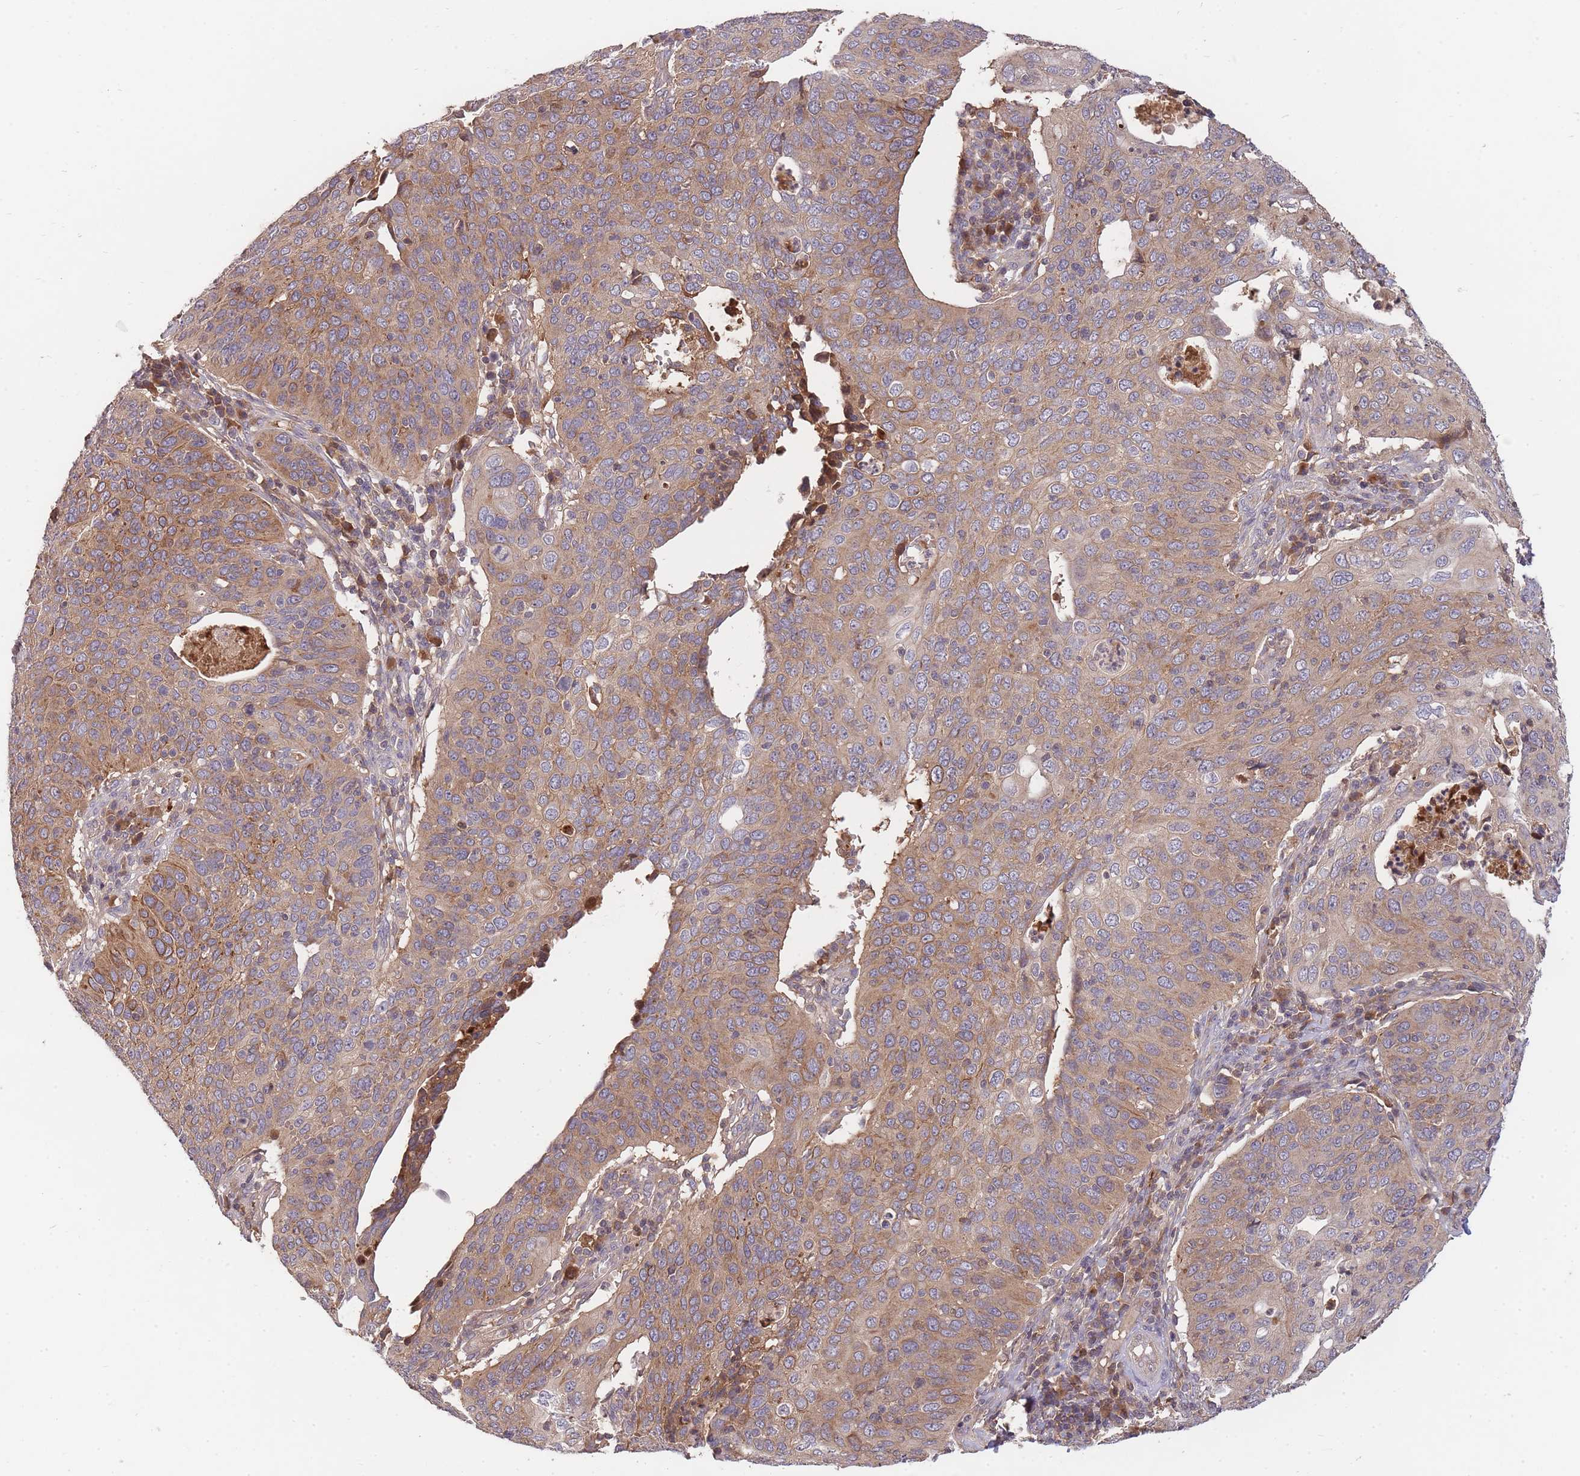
{"staining": {"intensity": "moderate", "quantity": ">75%", "location": "cytoplasmic/membranous"}, "tissue": "cervical cancer", "cell_type": "Tumor cells", "image_type": "cancer", "snomed": [{"axis": "morphology", "description": "Squamous cell carcinoma, NOS"}, {"axis": "topography", "description": "Cervix"}], "caption": "This is a histology image of immunohistochemistry (IHC) staining of squamous cell carcinoma (cervical), which shows moderate expression in the cytoplasmic/membranous of tumor cells.", "gene": "RALGDS", "patient": {"sex": "female", "age": 36}}